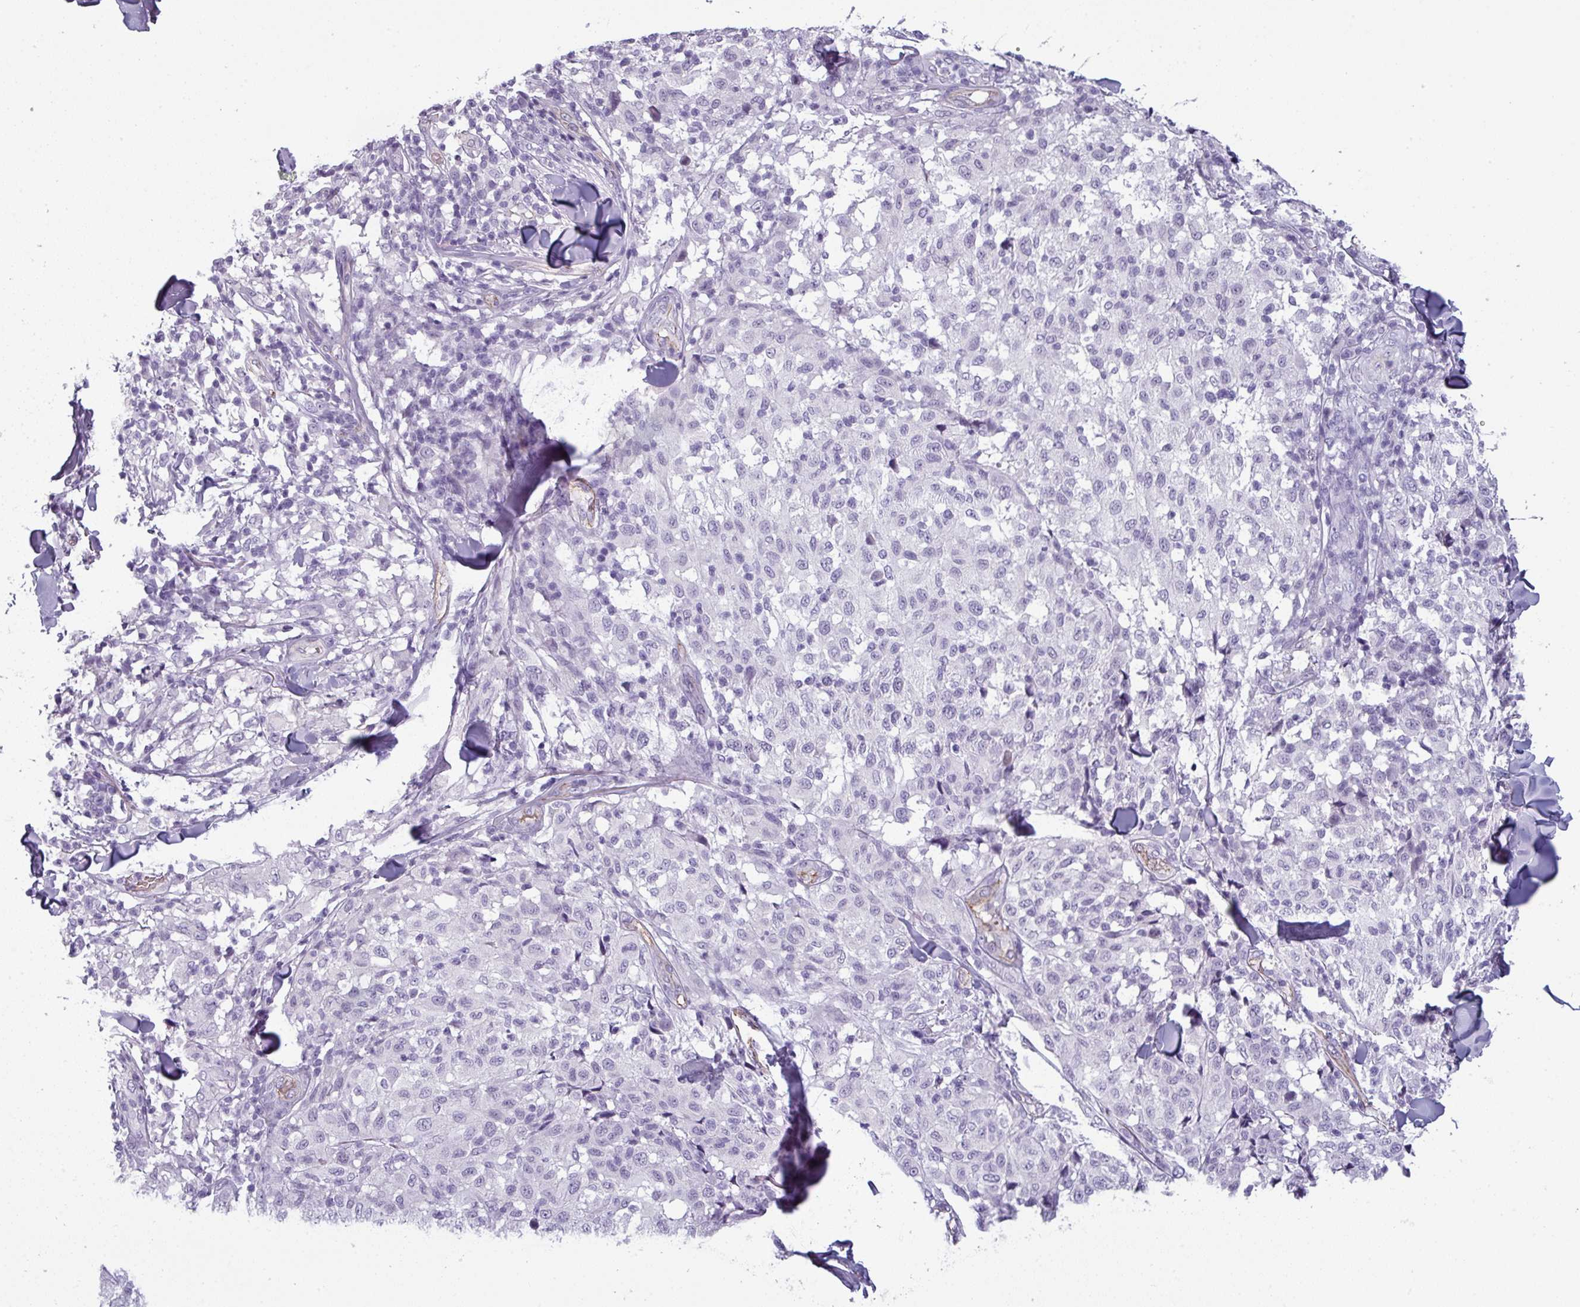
{"staining": {"intensity": "negative", "quantity": "none", "location": "none"}, "tissue": "melanoma", "cell_type": "Tumor cells", "image_type": "cancer", "snomed": [{"axis": "morphology", "description": "Malignant melanoma, NOS"}, {"axis": "topography", "description": "Skin"}], "caption": "A photomicrograph of human melanoma is negative for staining in tumor cells.", "gene": "AREL1", "patient": {"sex": "male", "age": 66}}